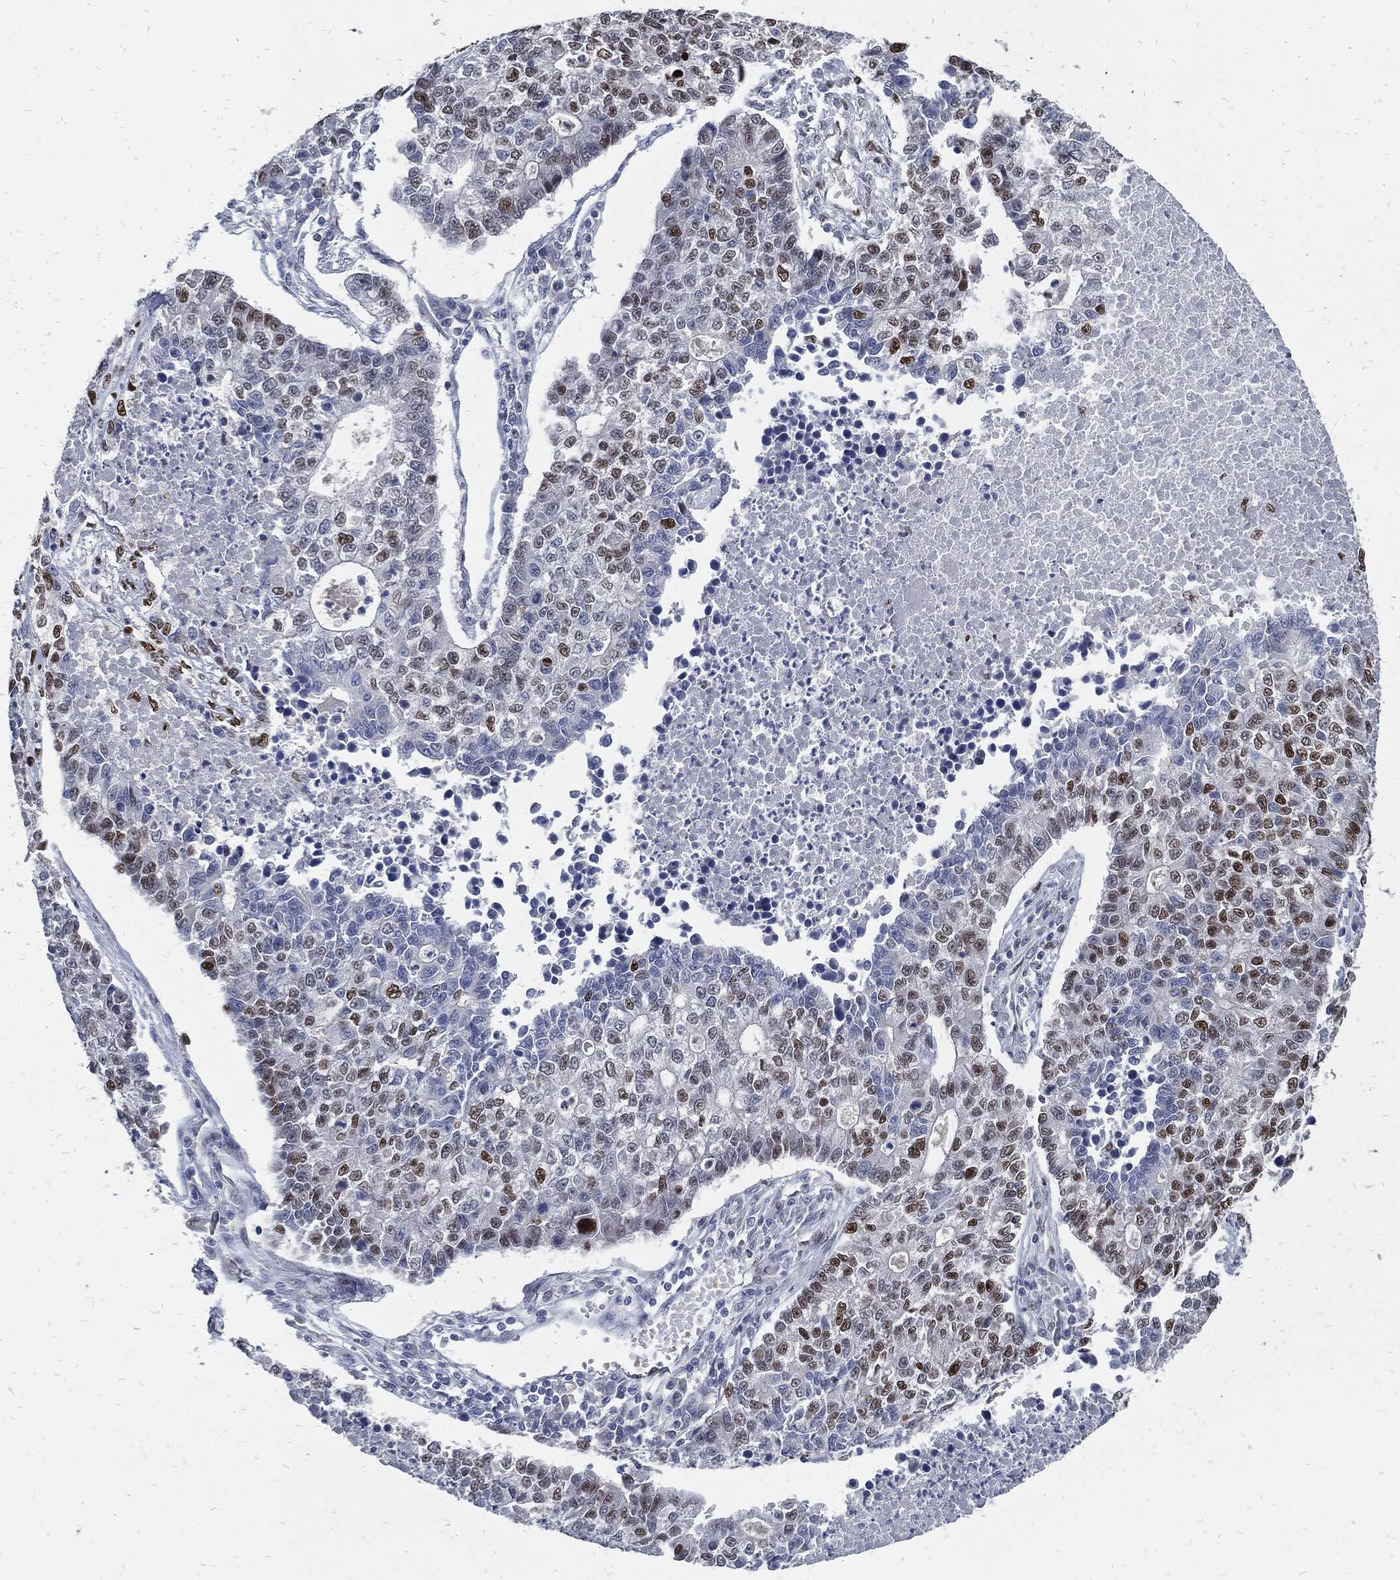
{"staining": {"intensity": "strong", "quantity": "<25%", "location": "nuclear"}, "tissue": "lung cancer", "cell_type": "Tumor cells", "image_type": "cancer", "snomed": [{"axis": "morphology", "description": "Adenocarcinoma, NOS"}, {"axis": "topography", "description": "Lung"}], "caption": "Lung cancer (adenocarcinoma) stained for a protein (brown) reveals strong nuclear positive staining in approximately <25% of tumor cells.", "gene": "JUN", "patient": {"sex": "male", "age": 57}}